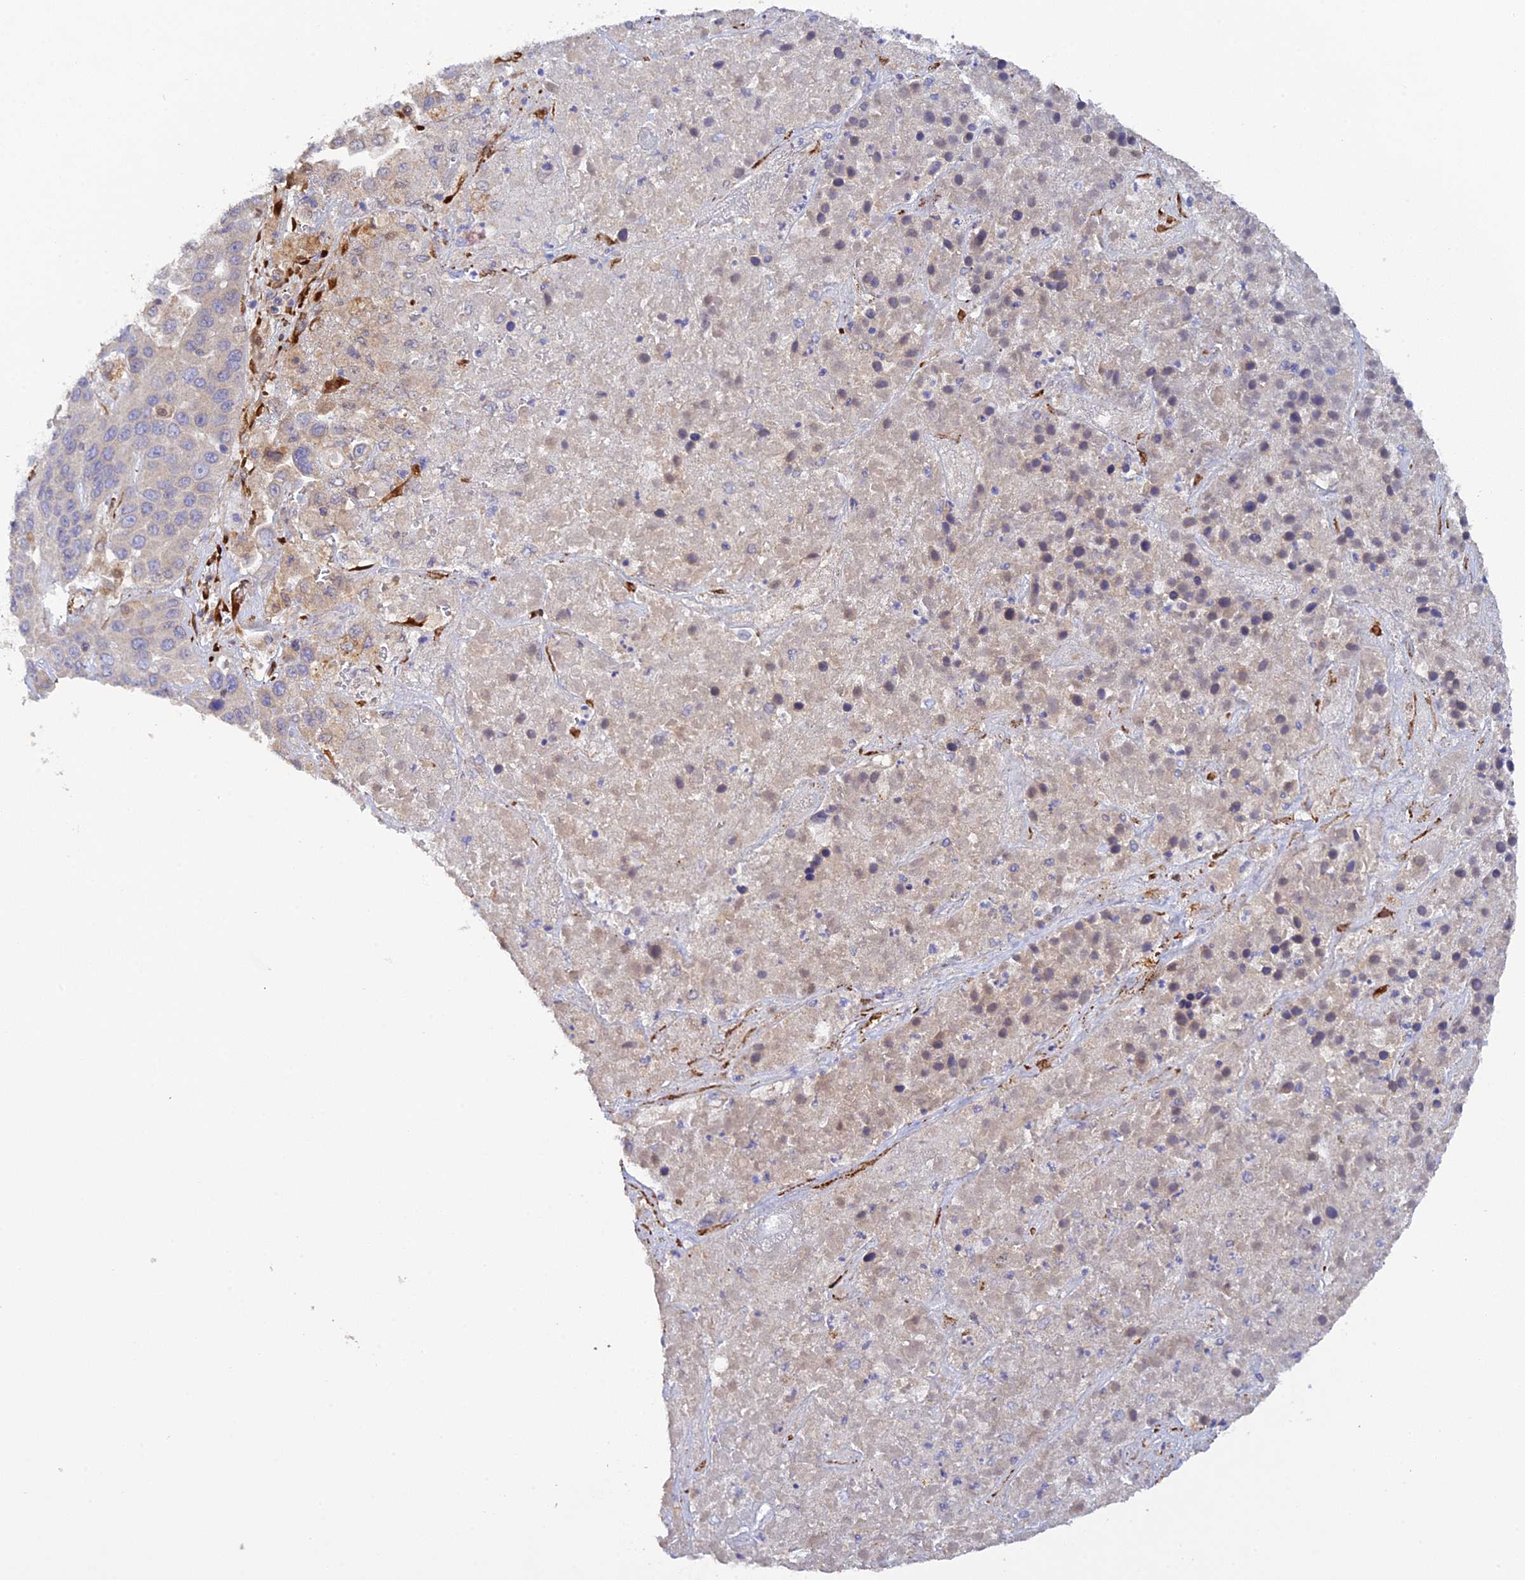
{"staining": {"intensity": "negative", "quantity": "none", "location": "none"}, "tissue": "liver cancer", "cell_type": "Tumor cells", "image_type": "cancer", "snomed": [{"axis": "morphology", "description": "Cholangiocarcinoma"}, {"axis": "topography", "description": "Liver"}], "caption": "Tumor cells are negative for protein expression in human liver cholangiocarcinoma. The staining is performed using DAB (3,3'-diaminobenzidine) brown chromogen with nuclei counter-stained in using hematoxylin.", "gene": "P3H3", "patient": {"sex": "female", "age": 52}}